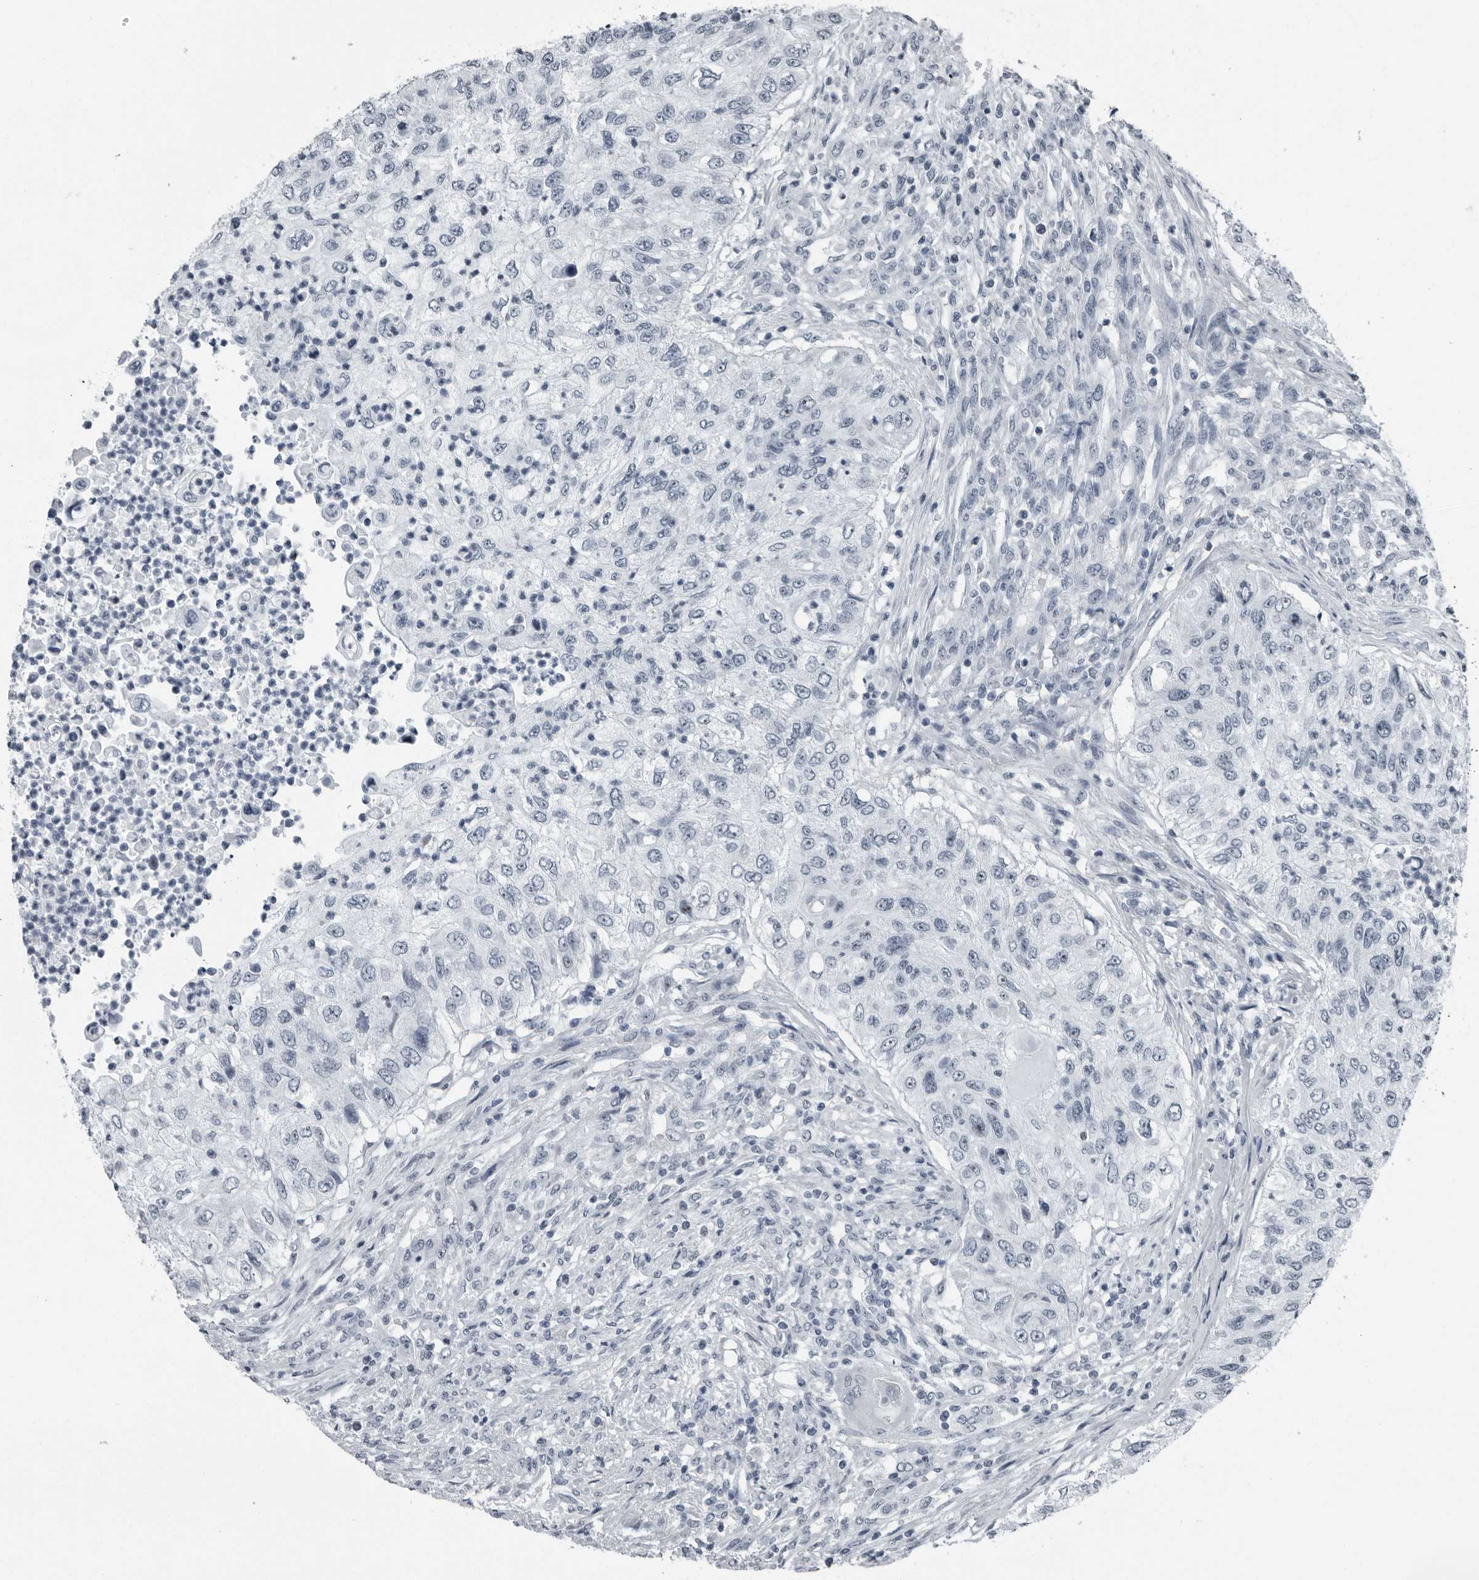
{"staining": {"intensity": "negative", "quantity": "none", "location": "none"}, "tissue": "urothelial cancer", "cell_type": "Tumor cells", "image_type": "cancer", "snomed": [{"axis": "morphology", "description": "Urothelial carcinoma, High grade"}, {"axis": "topography", "description": "Urinary bladder"}], "caption": "Urothelial carcinoma (high-grade) was stained to show a protein in brown. There is no significant expression in tumor cells. (Immunohistochemistry, brightfield microscopy, high magnification).", "gene": "PDCD11", "patient": {"sex": "female", "age": 60}}